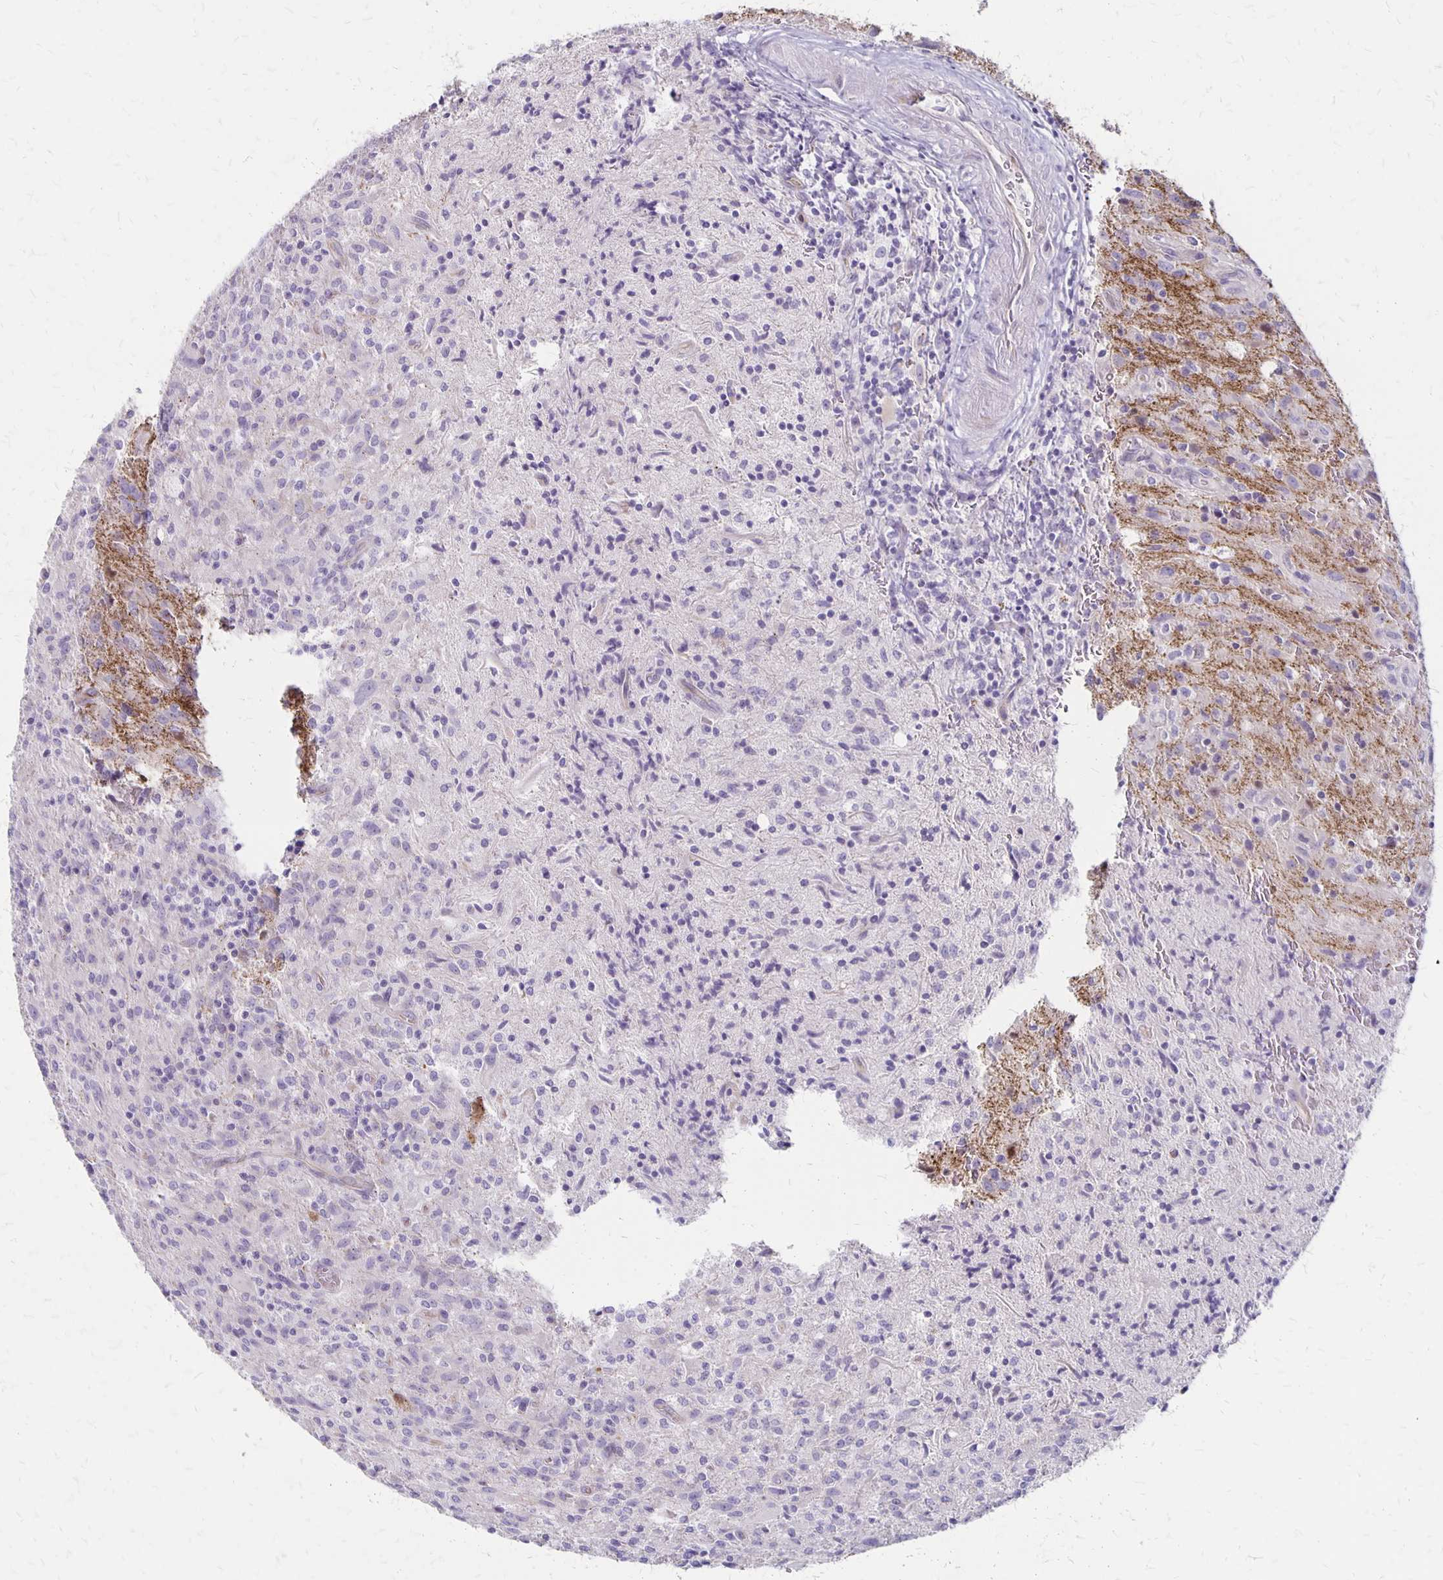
{"staining": {"intensity": "negative", "quantity": "none", "location": "none"}, "tissue": "glioma", "cell_type": "Tumor cells", "image_type": "cancer", "snomed": [{"axis": "morphology", "description": "Glioma, malignant, High grade"}, {"axis": "topography", "description": "Brain"}], "caption": "The photomicrograph exhibits no staining of tumor cells in glioma. (Brightfield microscopy of DAB (3,3'-diaminobenzidine) immunohistochemistry (IHC) at high magnification).", "gene": "HOMER1", "patient": {"sex": "male", "age": 68}}